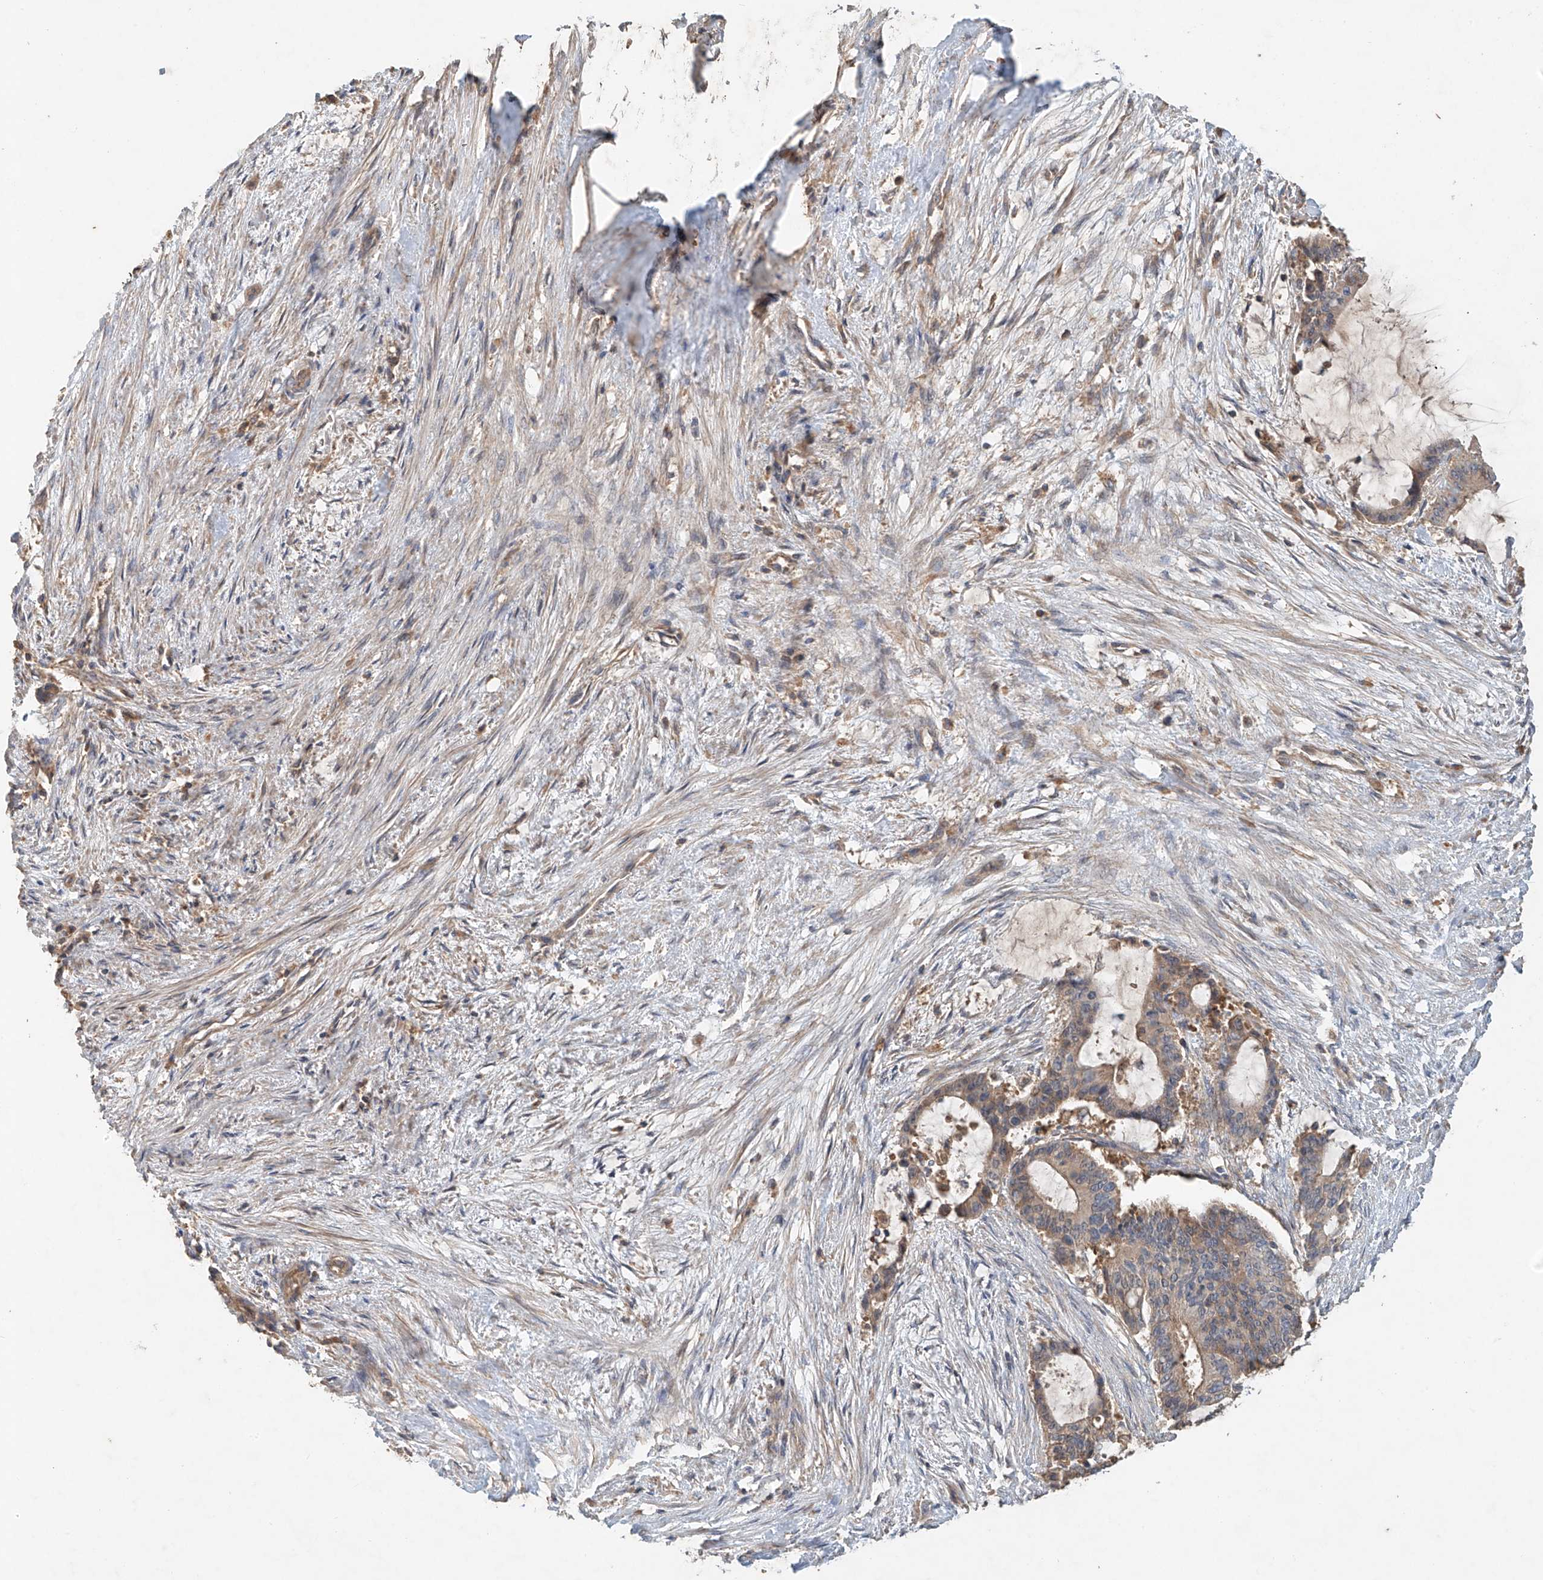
{"staining": {"intensity": "weak", "quantity": ">75%", "location": "cytoplasmic/membranous"}, "tissue": "liver cancer", "cell_type": "Tumor cells", "image_type": "cancer", "snomed": [{"axis": "morphology", "description": "Normal tissue, NOS"}, {"axis": "morphology", "description": "Cholangiocarcinoma"}, {"axis": "topography", "description": "Liver"}, {"axis": "topography", "description": "Peripheral nerve tissue"}], "caption": "Immunohistochemistry (IHC) of human liver cancer reveals low levels of weak cytoplasmic/membranous positivity in about >75% of tumor cells.", "gene": "GNB1L", "patient": {"sex": "female", "age": 73}}